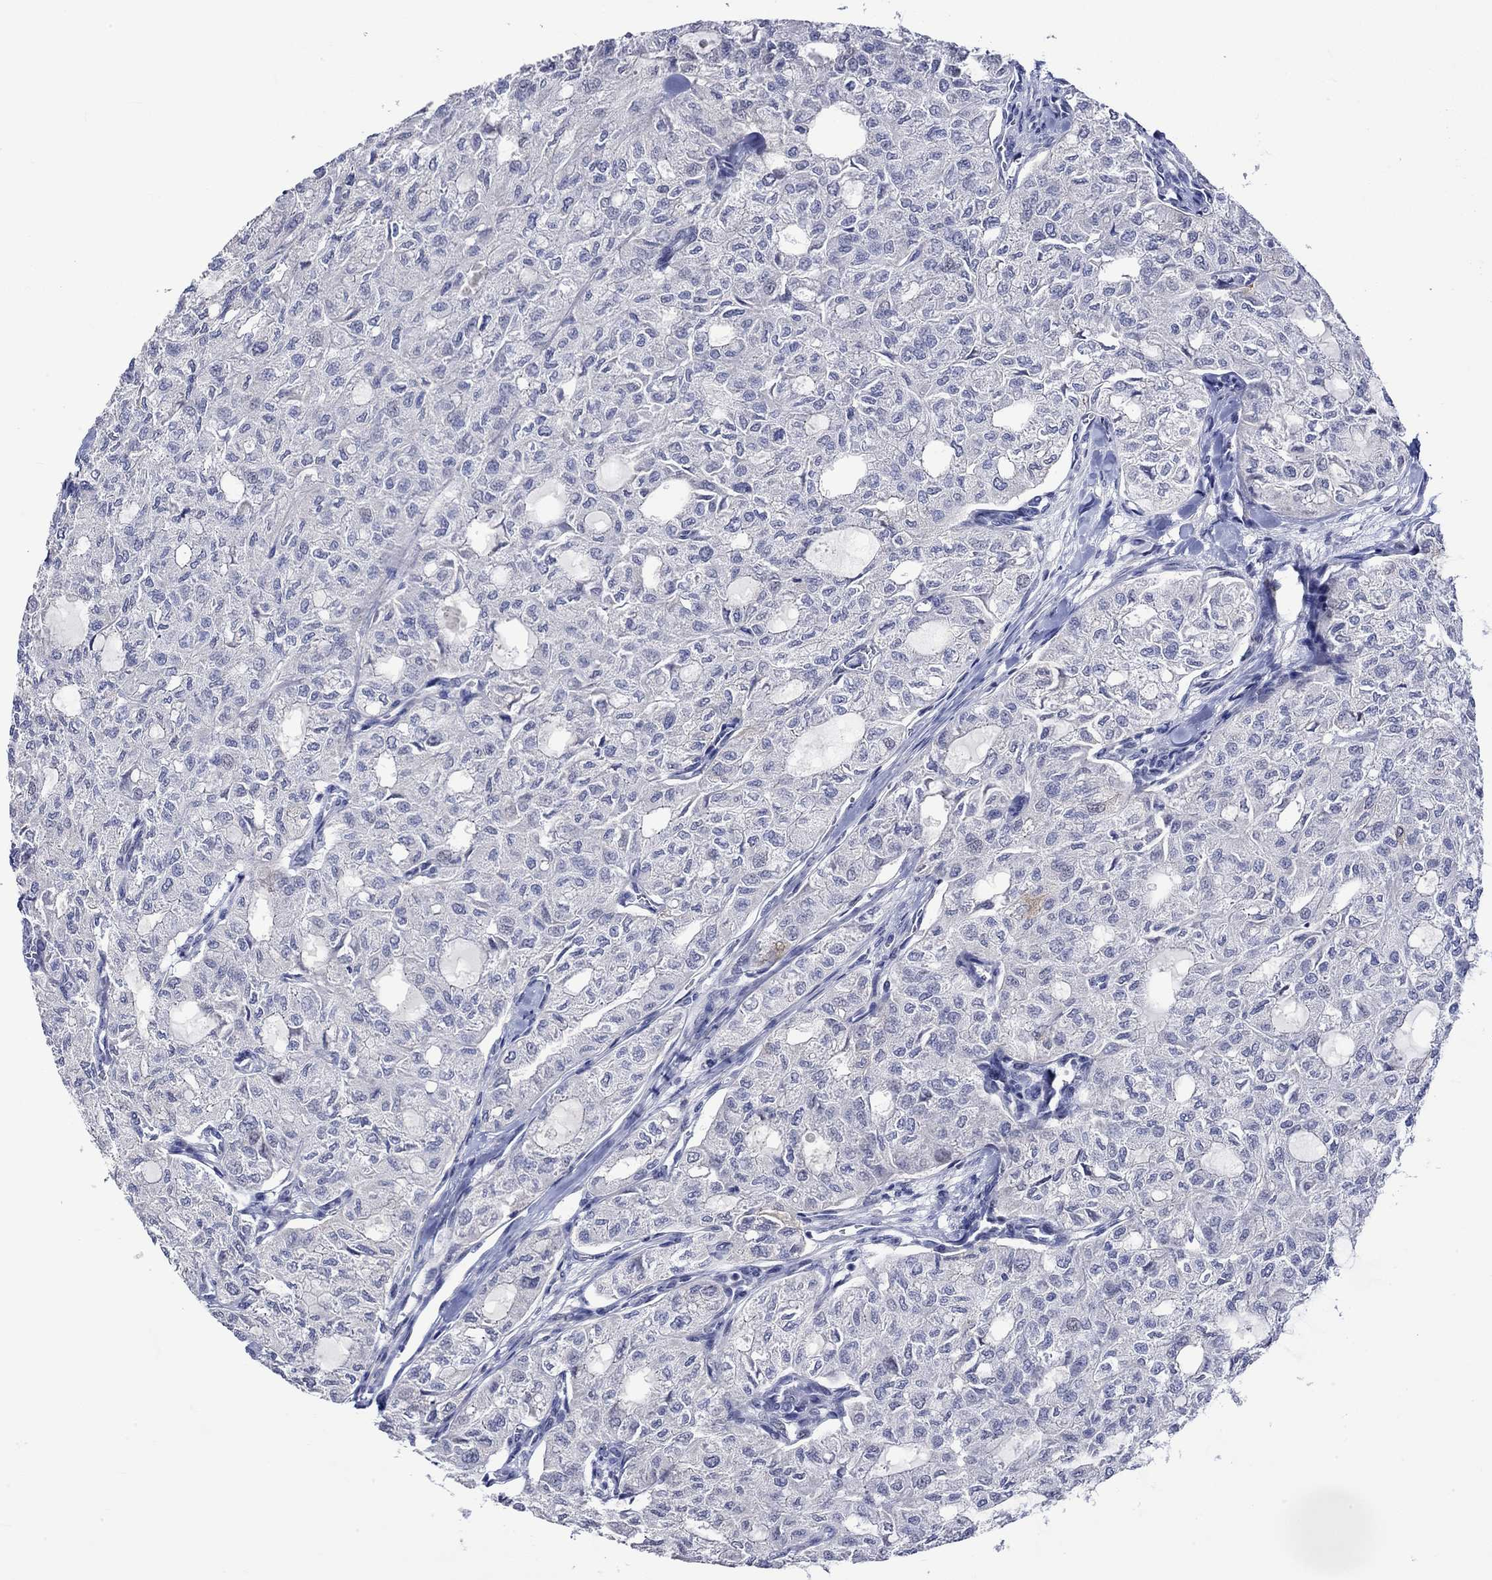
{"staining": {"intensity": "negative", "quantity": "none", "location": "none"}, "tissue": "thyroid cancer", "cell_type": "Tumor cells", "image_type": "cancer", "snomed": [{"axis": "morphology", "description": "Follicular adenoma carcinoma, NOS"}, {"axis": "topography", "description": "Thyroid gland"}], "caption": "There is no significant staining in tumor cells of thyroid cancer (follicular adenoma carcinoma). Brightfield microscopy of immunohistochemistry stained with DAB (3,3'-diaminobenzidine) (brown) and hematoxylin (blue), captured at high magnification.", "gene": "CRYAB", "patient": {"sex": "male", "age": 75}}